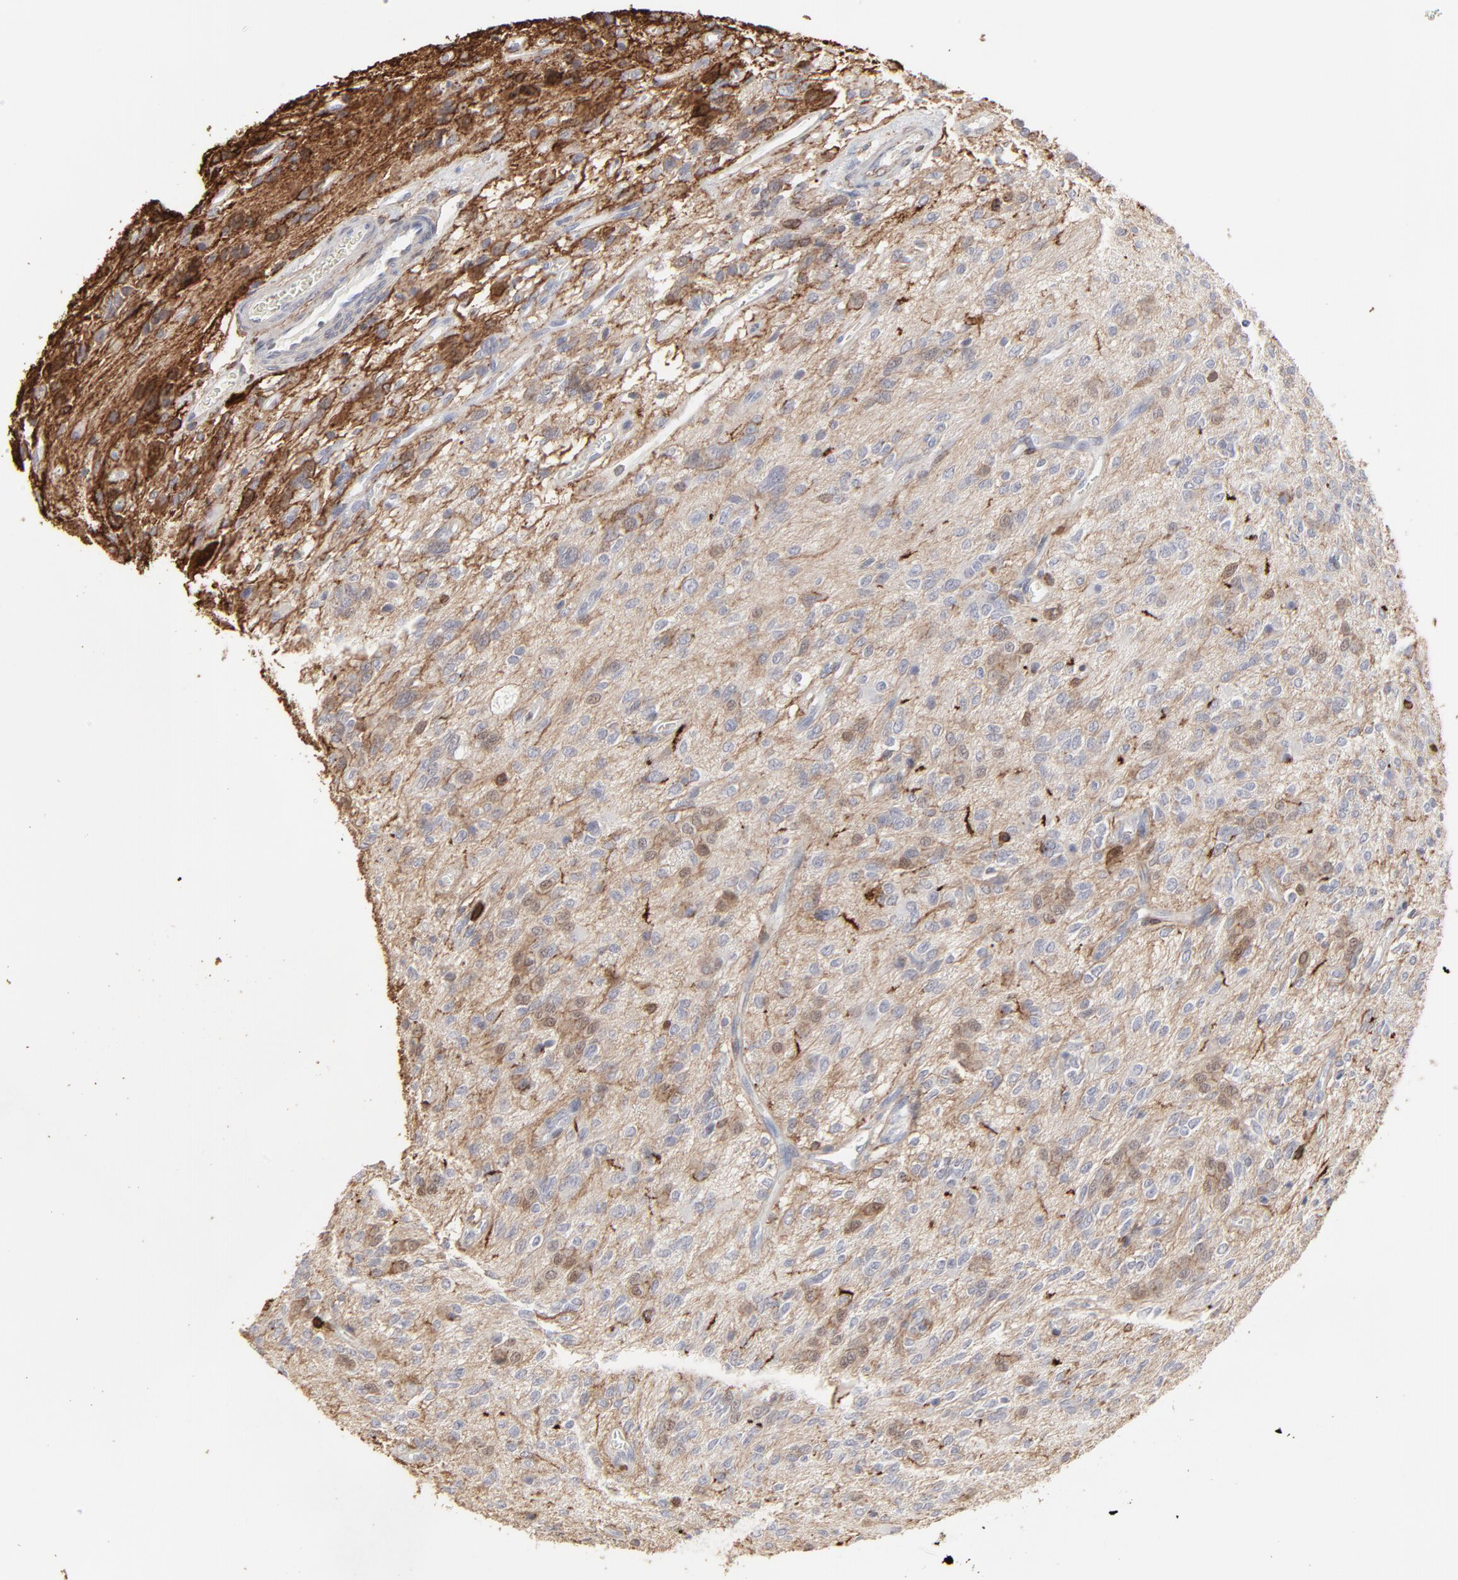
{"staining": {"intensity": "weak", "quantity": "25%-75%", "location": "nuclear"}, "tissue": "glioma", "cell_type": "Tumor cells", "image_type": "cancer", "snomed": [{"axis": "morphology", "description": "Glioma, malignant, Low grade"}, {"axis": "topography", "description": "Brain"}], "caption": "Weak nuclear positivity for a protein is appreciated in approximately 25%-75% of tumor cells of malignant glioma (low-grade) using immunohistochemistry (IHC).", "gene": "SLC6A14", "patient": {"sex": "female", "age": 15}}